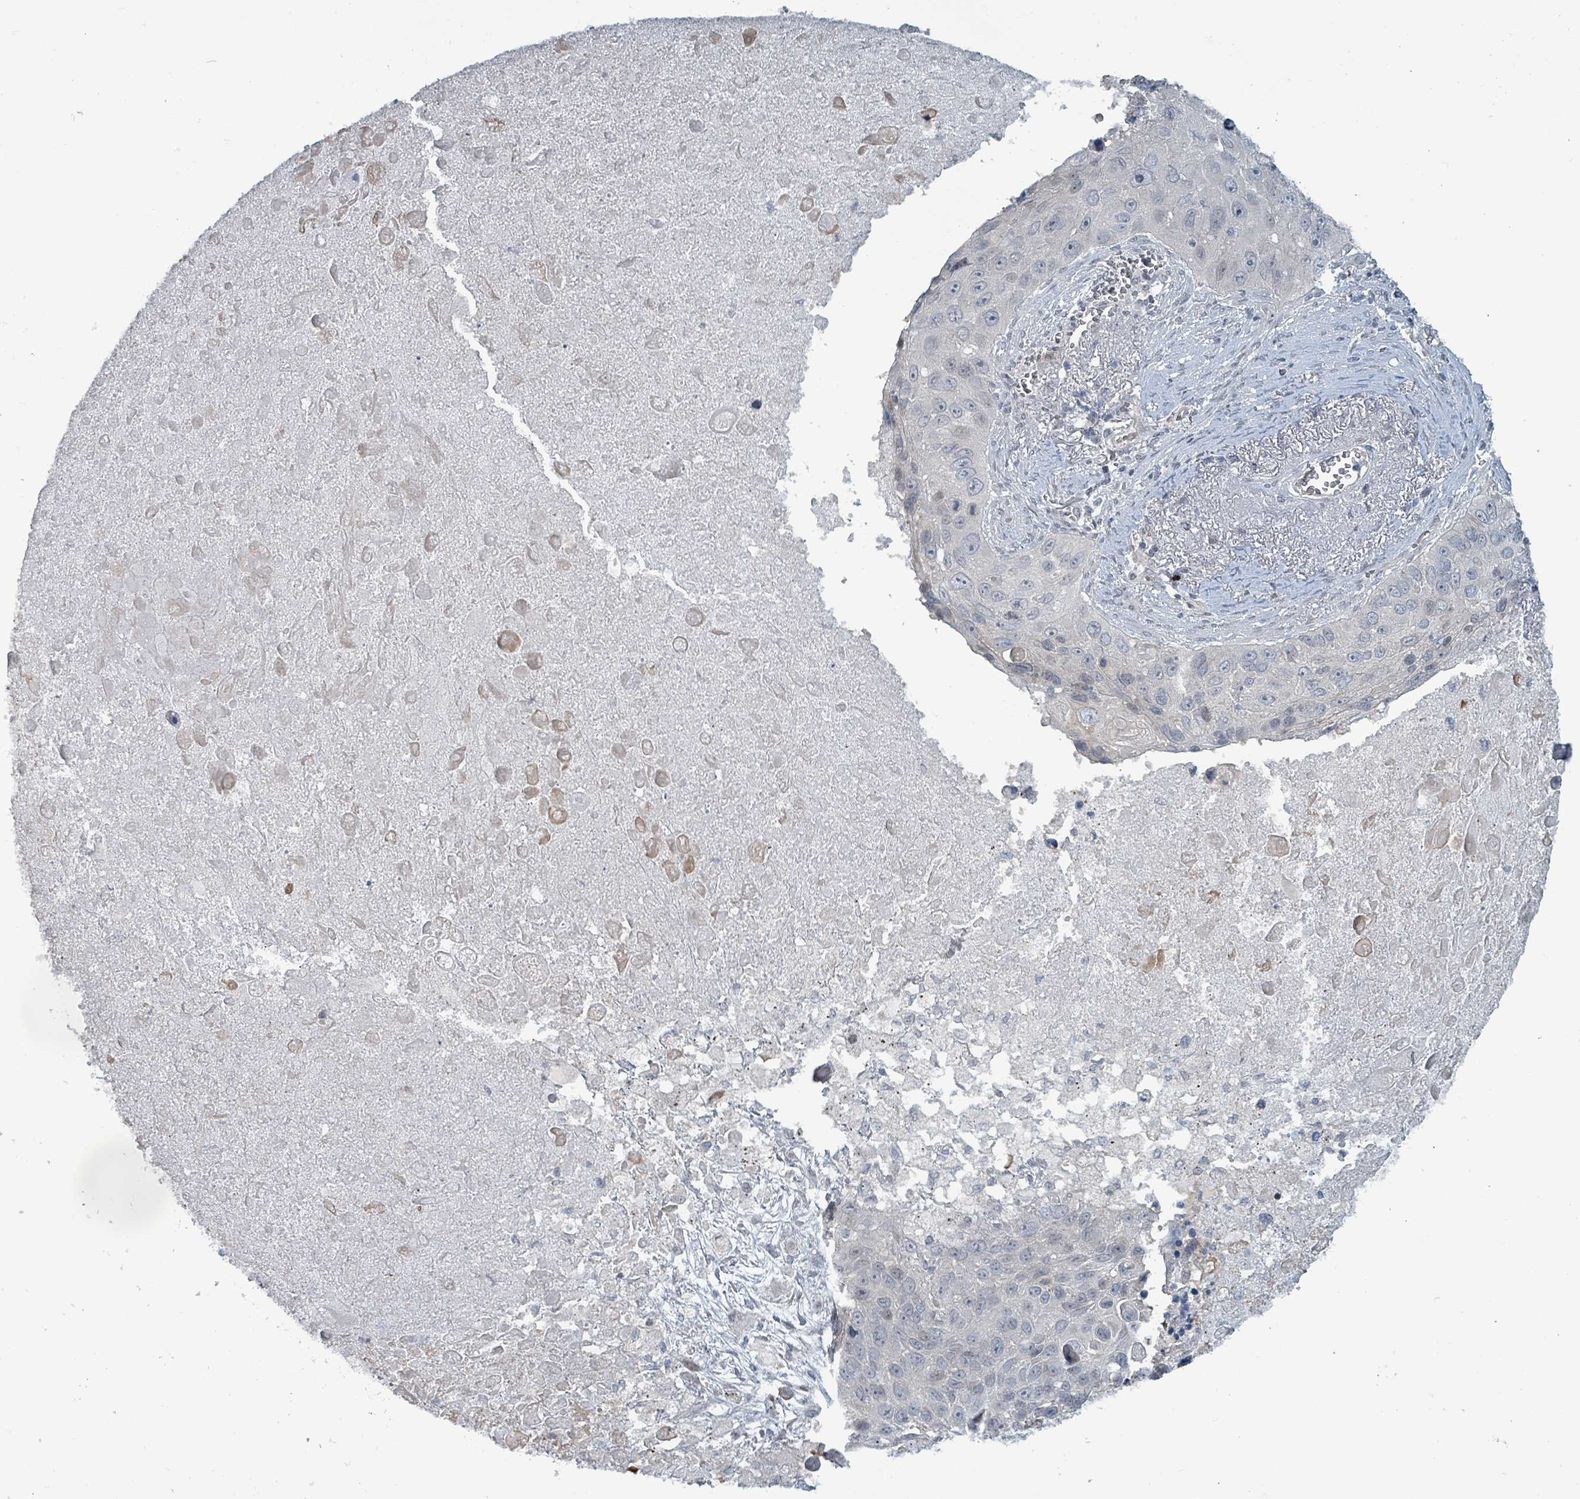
{"staining": {"intensity": "negative", "quantity": "none", "location": "none"}, "tissue": "lung cancer", "cell_type": "Tumor cells", "image_type": "cancer", "snomed": [{"axis": "morphology", "description": "Squamous cell carcinoma, NOS"}, {"axis": "topography", "description": "Lung"}], "caption": "IHC of lung cancer demonstrates no staining in tumor cells.", "gene": "BIVM", "patient": {"sex": "male", "age": 66}}